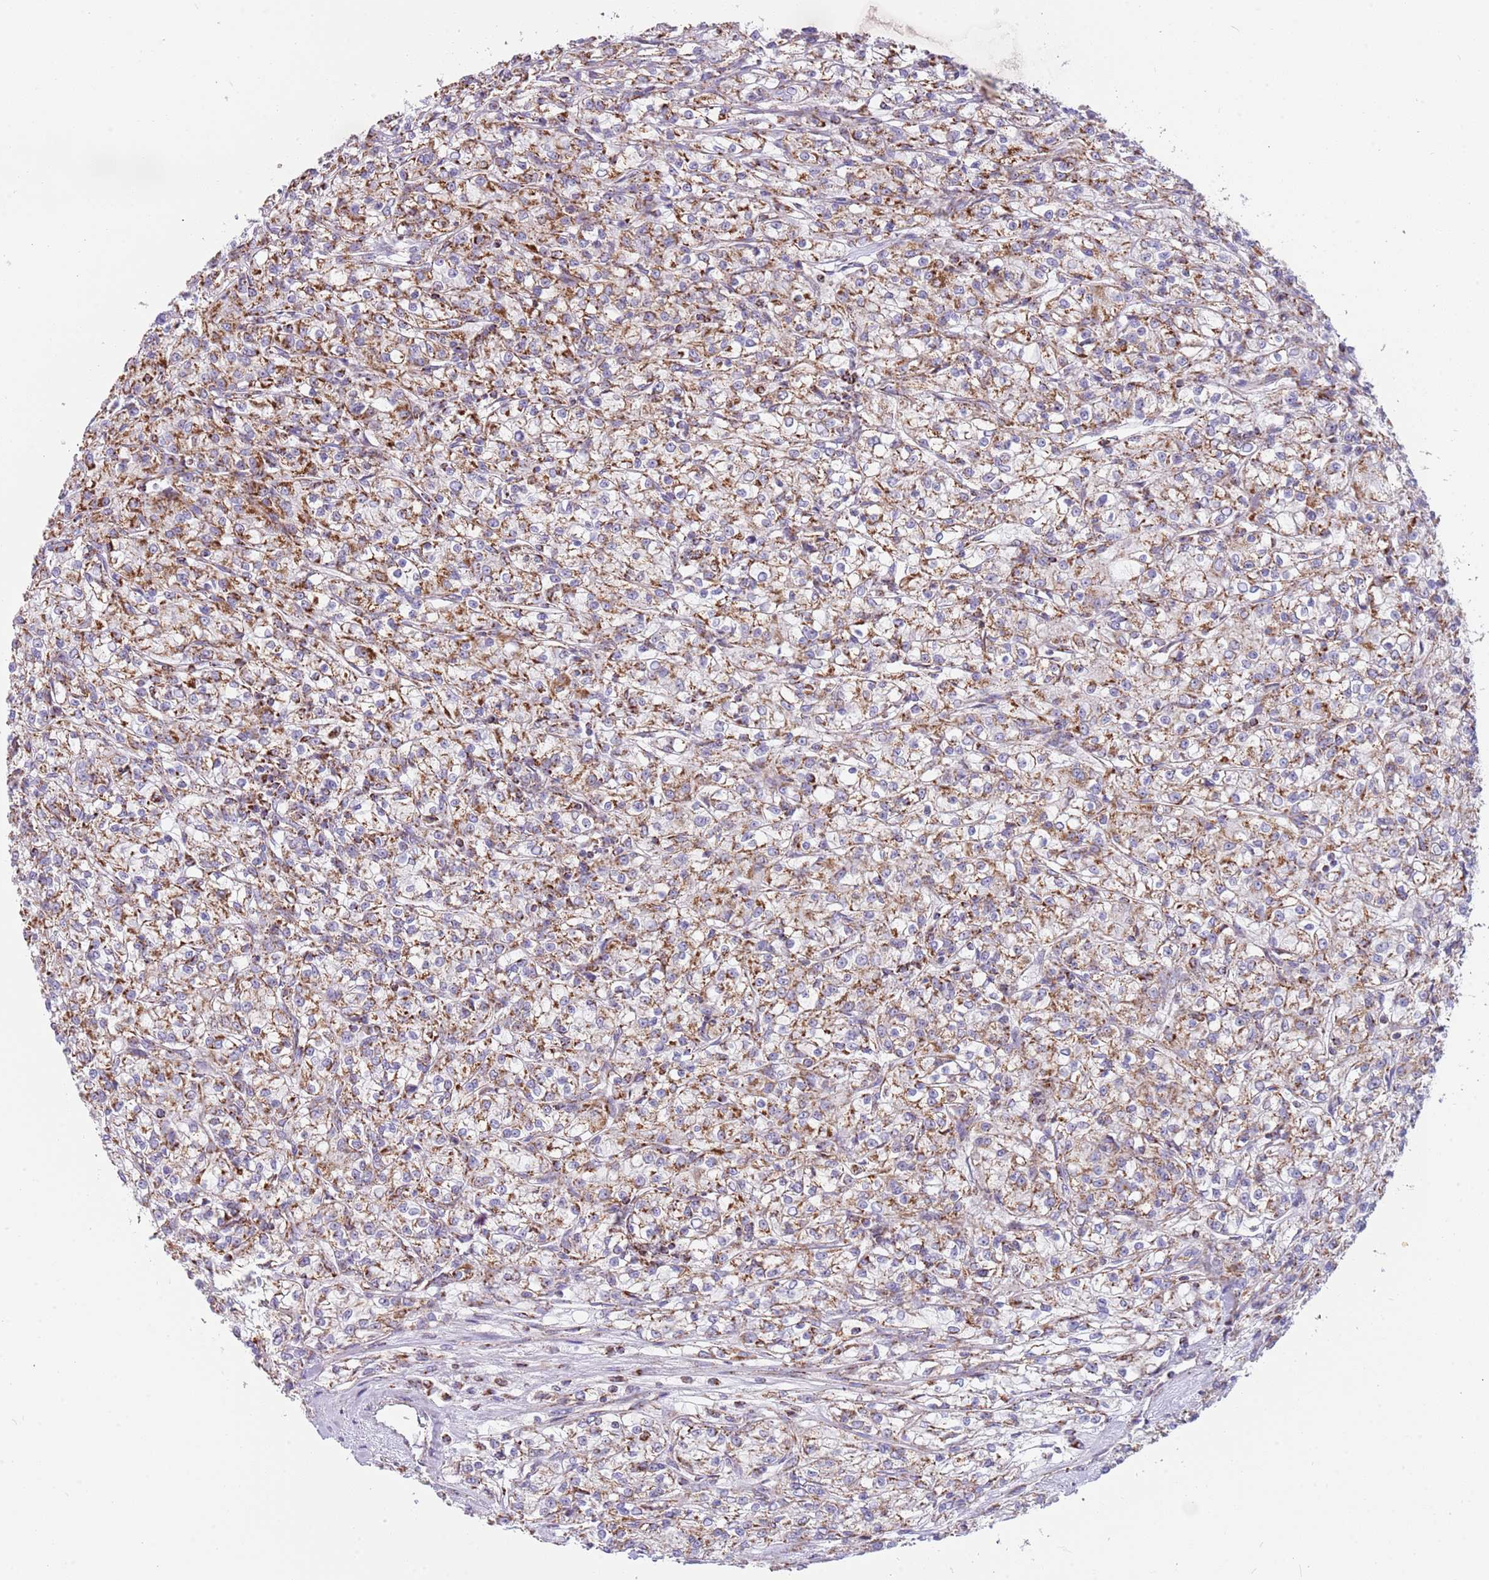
{"staining": {"intensity": "moderate", "quantity": ">75%", "location": "cytoplasmic/membranous"}, "tissue": "renal cancer", "cell_type": "Tumor cells", "image_type": "cancer", "snomed": [{"axis": "morphology", "description": "Adenocarcinoma, NOS"}, {"axis": "topography", "description": "Kidney"}], "caption": "A brown stain shows moderate cytoplasmic/membranous staining of a protein in renal cancer (adenocarcinoma) tumor cells. The staining was performed using DAB (3,3'-diaminobenzidine), with brown indicating positive protein expression. Nuclei are stained blue with hematoxylin.", "gene": "LHX6", "patient": {"sex": "female", "age": 59}}